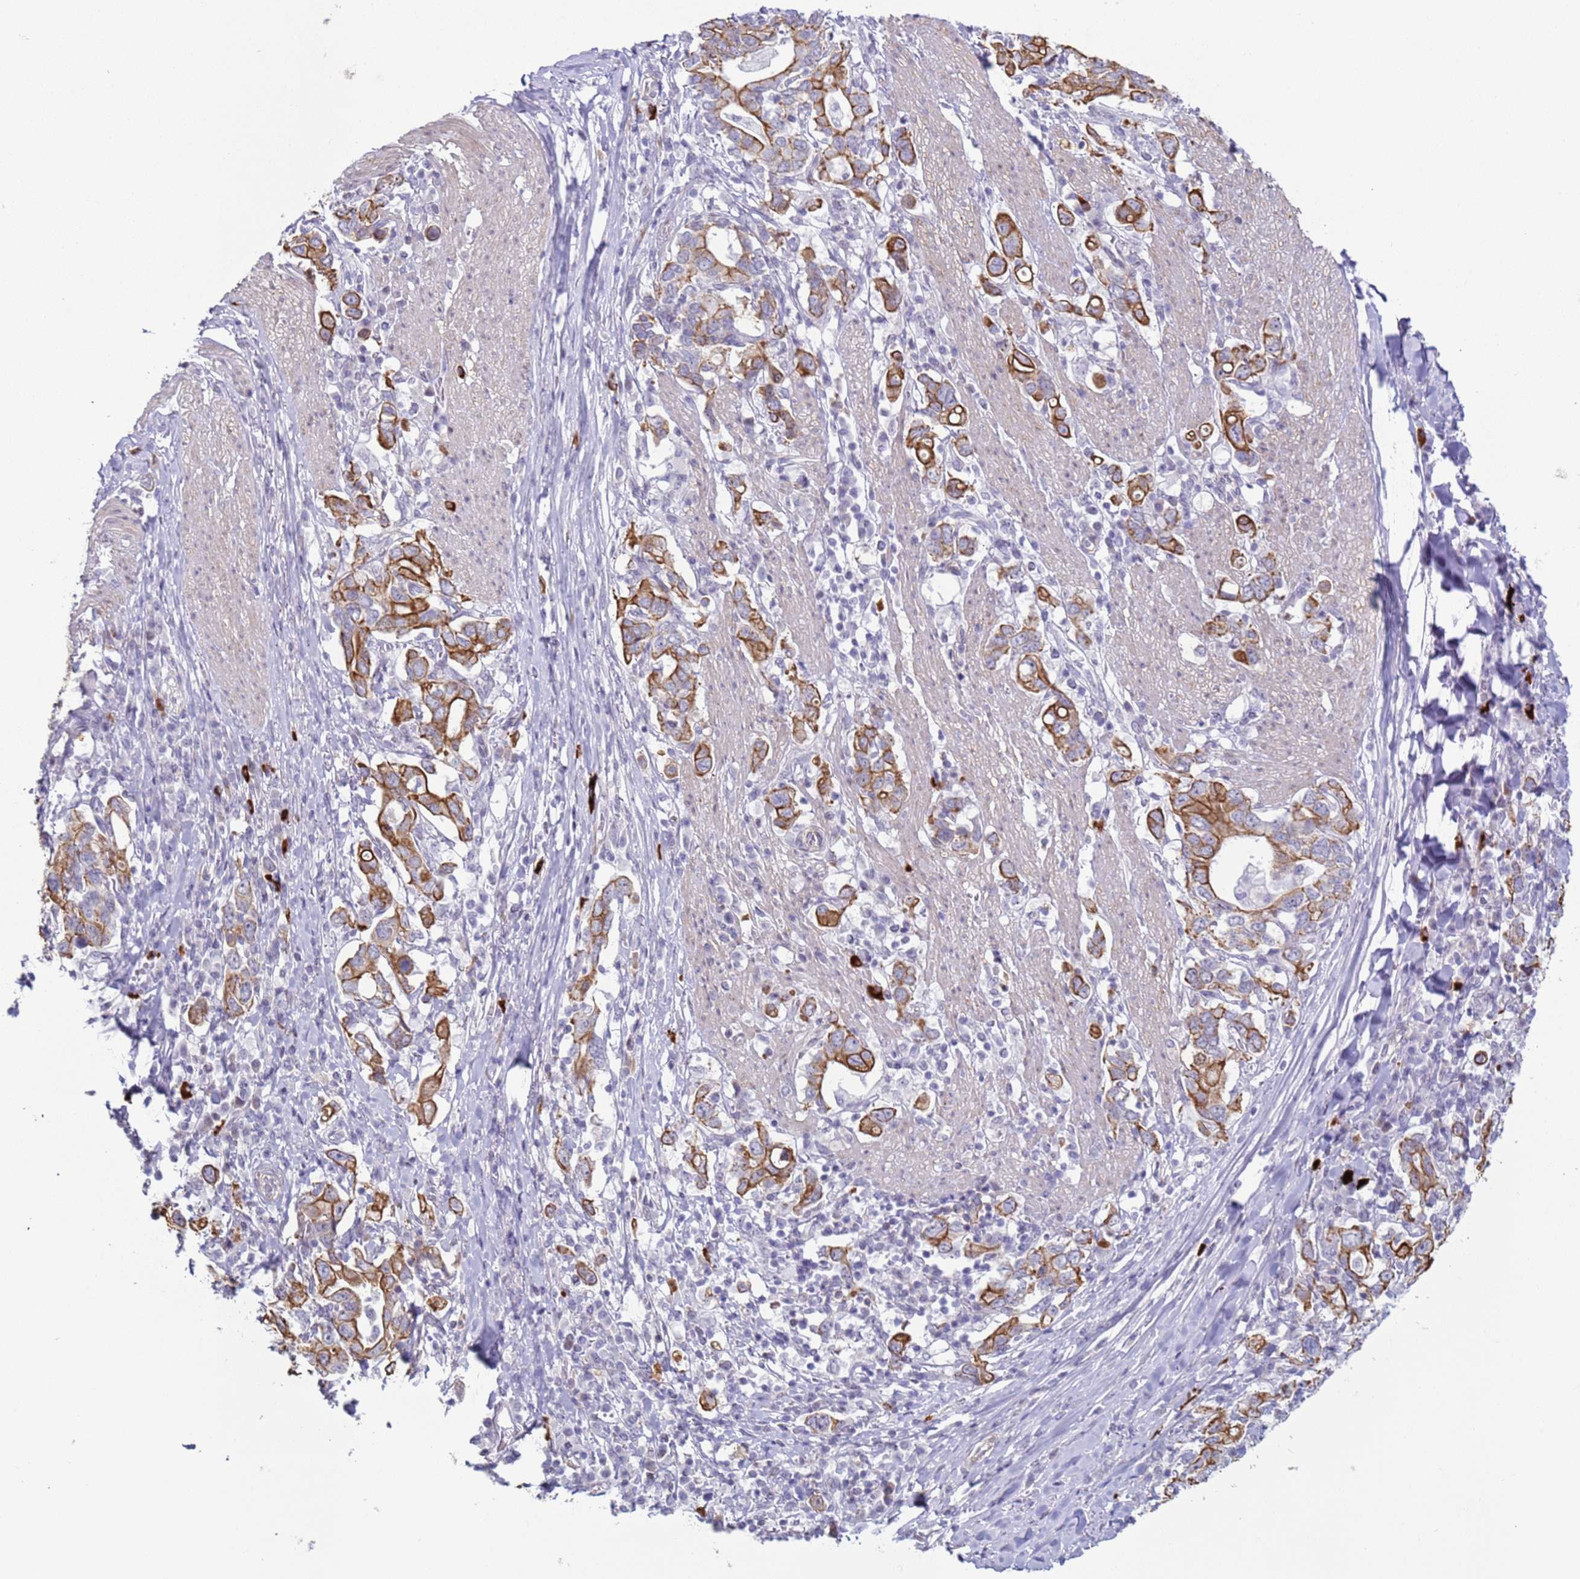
{"staining": {"intensity": "moderate", "quantity": ">75%", "location": "cytoplasmic/membranous"}, "tissue": "stomach cancer", "cell_type": "Tumor cells", "image_type": "cancer", "snomed": [{"axis": "morphology", "description": "Adenocarcinoma, NOS"}, {"axis": "topography", "description": "Stomach, upper"}, {"axis": "topography", "description": "Stomach"}], "caption": "An IHC image of neoplastic tissue is shown. Protein staining in brown labels moderate cytoplasmic/membranous positivity in adenocarcinoma (stomach) within tumor cells.", "gene": "NPAP1", "patient": {"sex": "male", "age": 62}}